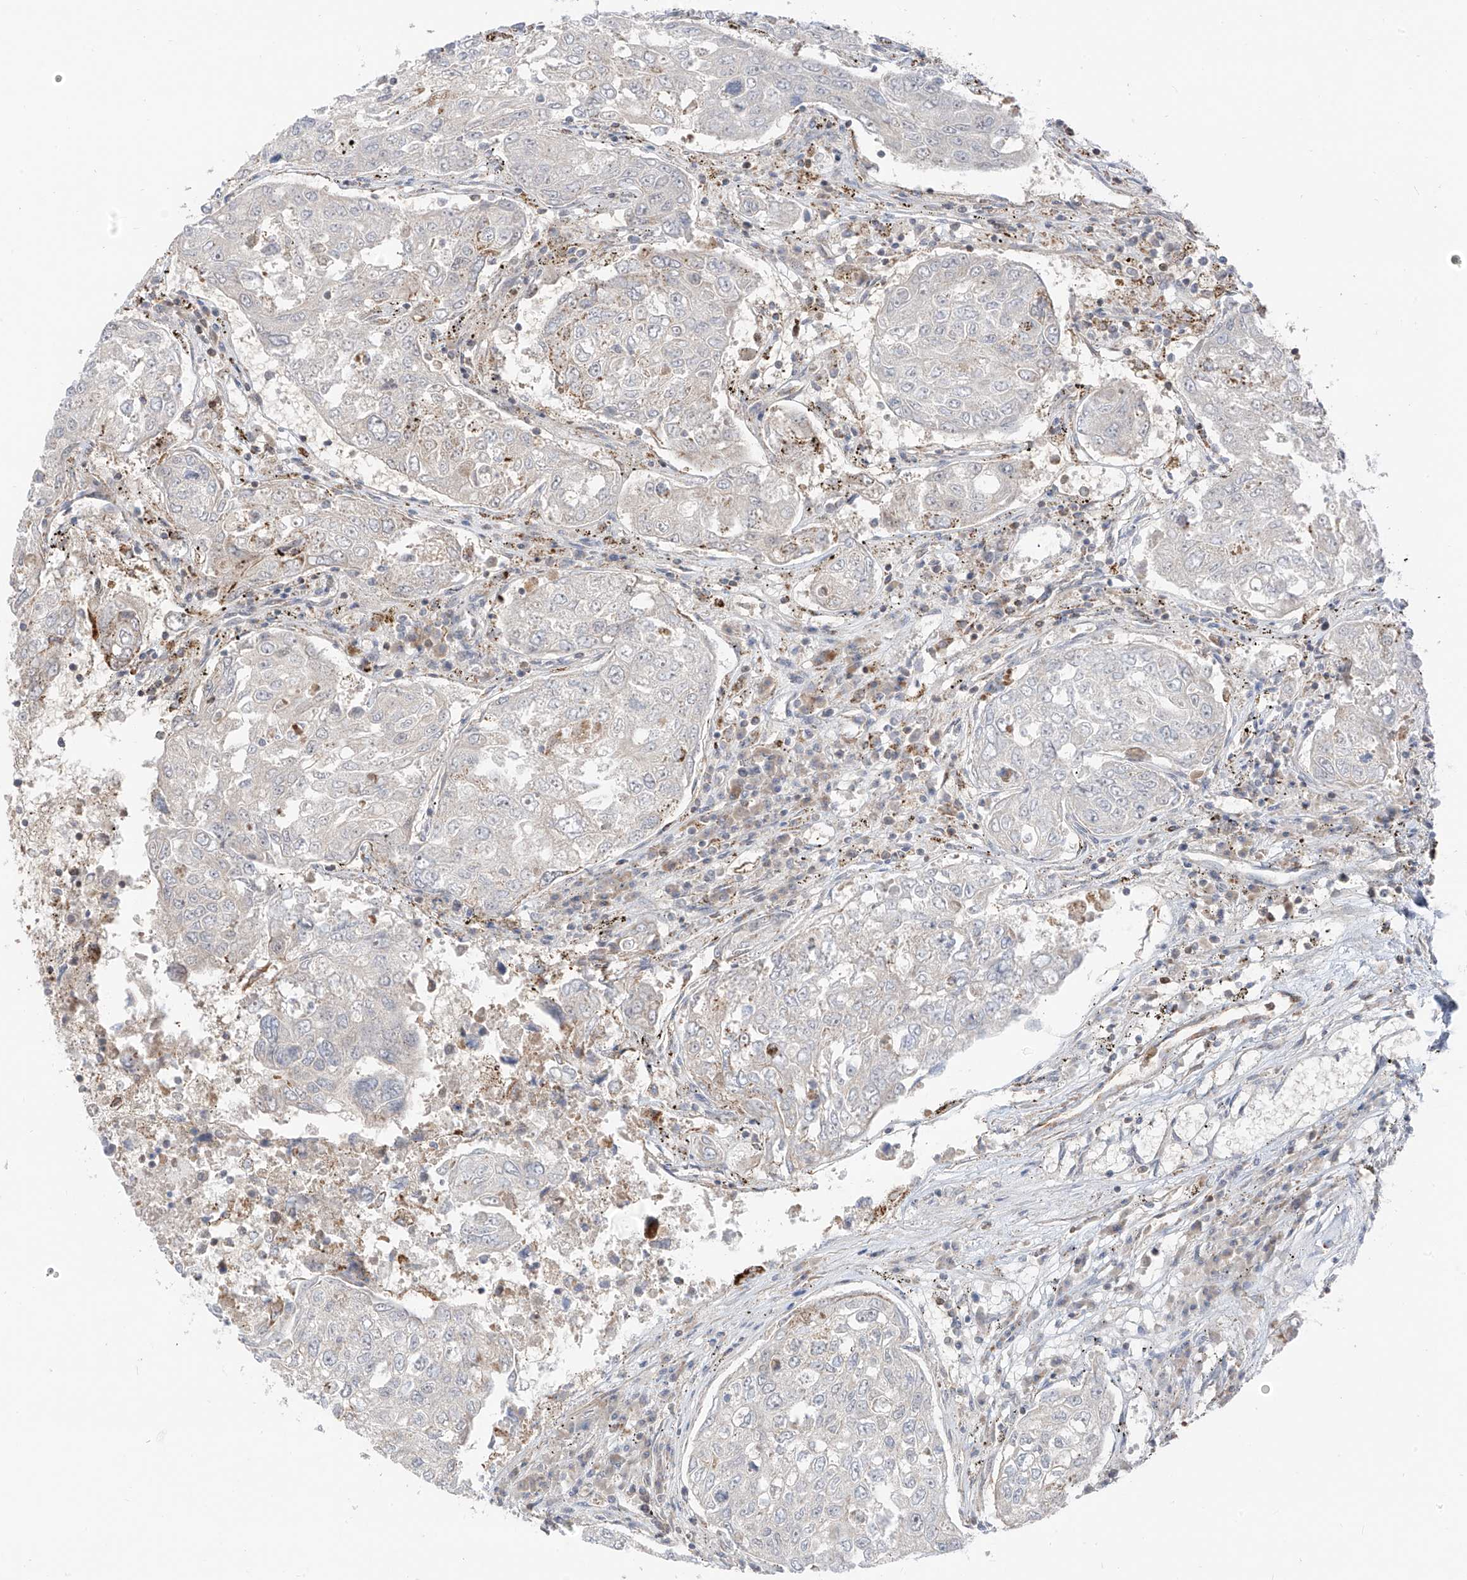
{"staining": {"intensity": "negative", "quantity": "none", "location": "none"}, "tissue": "urothelial cancer", "cell_type": "Tumor cells", "image_type": "cancer", "snomed": [{"axis": "morphology", "description": "Urothelial carcinoma, High grade"}, {"axis": "topography", "description": "Lymph node"}, {"axis": "topography", "description": "Urinary bladder"}], "caption": "The photomicrograph shows no significant staining in tumor cells of urothelial cancer.", "gene": "ETHE1", "patient": {"sex": "male", "age": 51}}